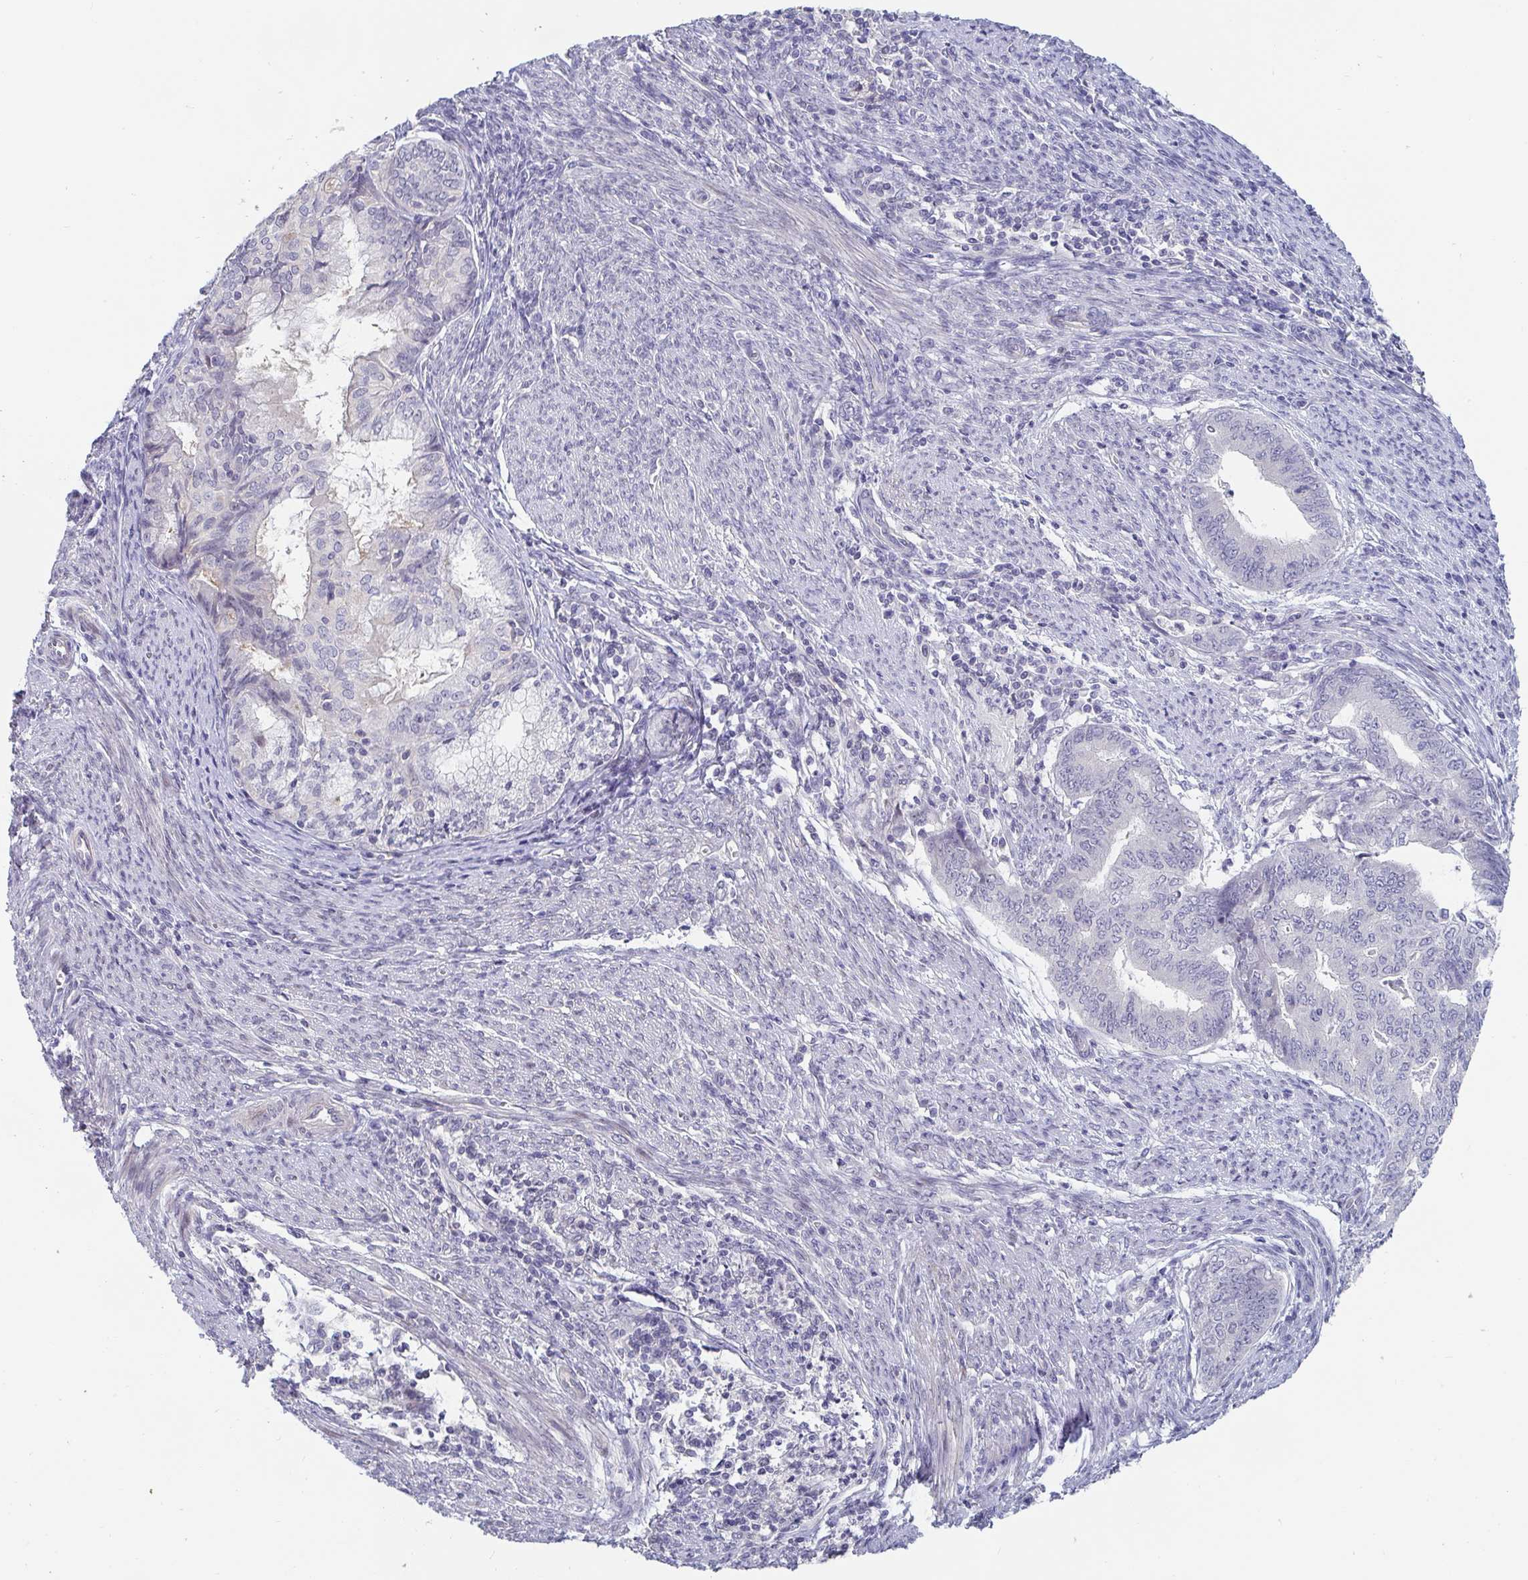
{"staining": {"intensity": "negative", "quantity": "none", "location": "none"}, "tissue": "endometrial cancer", "cell_type": "Tumor cells", "image_type": "cancer", "snomed": [{"axis": "morphology", "description": "Adenocarcinoma, NOS"}, {"axis": "topography", "description": "Endometrium"}], "caption": "Tumor cells are negative for protein expression in human endometrial adenocarcinoma.", "gene": "FAM156B", "patient": {"sex": "female", "age": 79}}